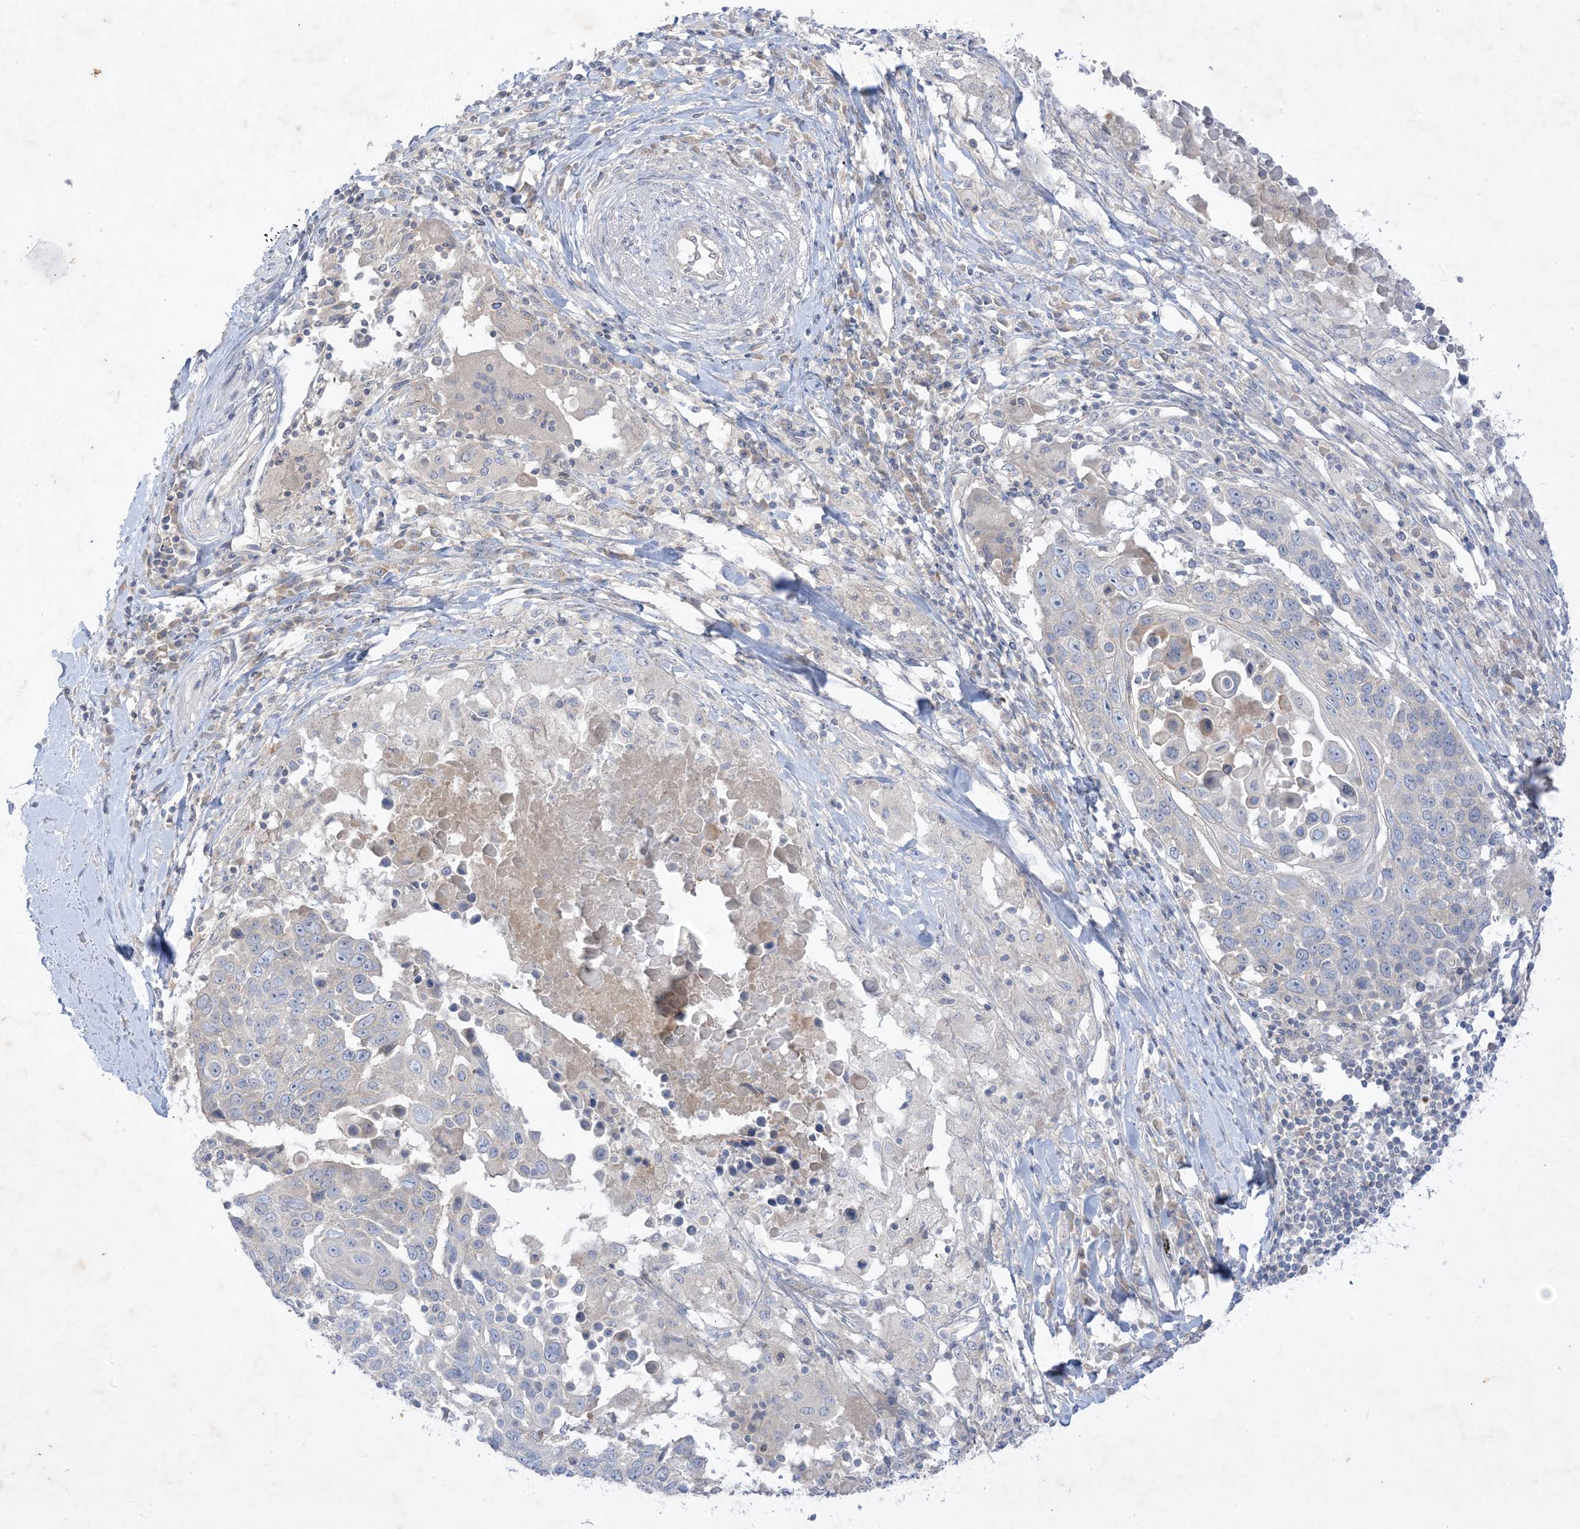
{"staining": {"intensity": "negative", "quantity": "none", "location": "none"}, "tissue": "lung cancer", "cell_type": "Tumor cells", "image_type": "cancer", "snomed": [{"axis": "morphology", "description": "Squamous cell carcinoma, NOS"}, {"axis": "topography", "description": "Lung"}], "caption": "Micrograph shows no significant protein expression in tumor cells of lung squamous cell carcinoma.", "gene": "PLEKHA3", "patient": {"sex": "male", "age": 66}}